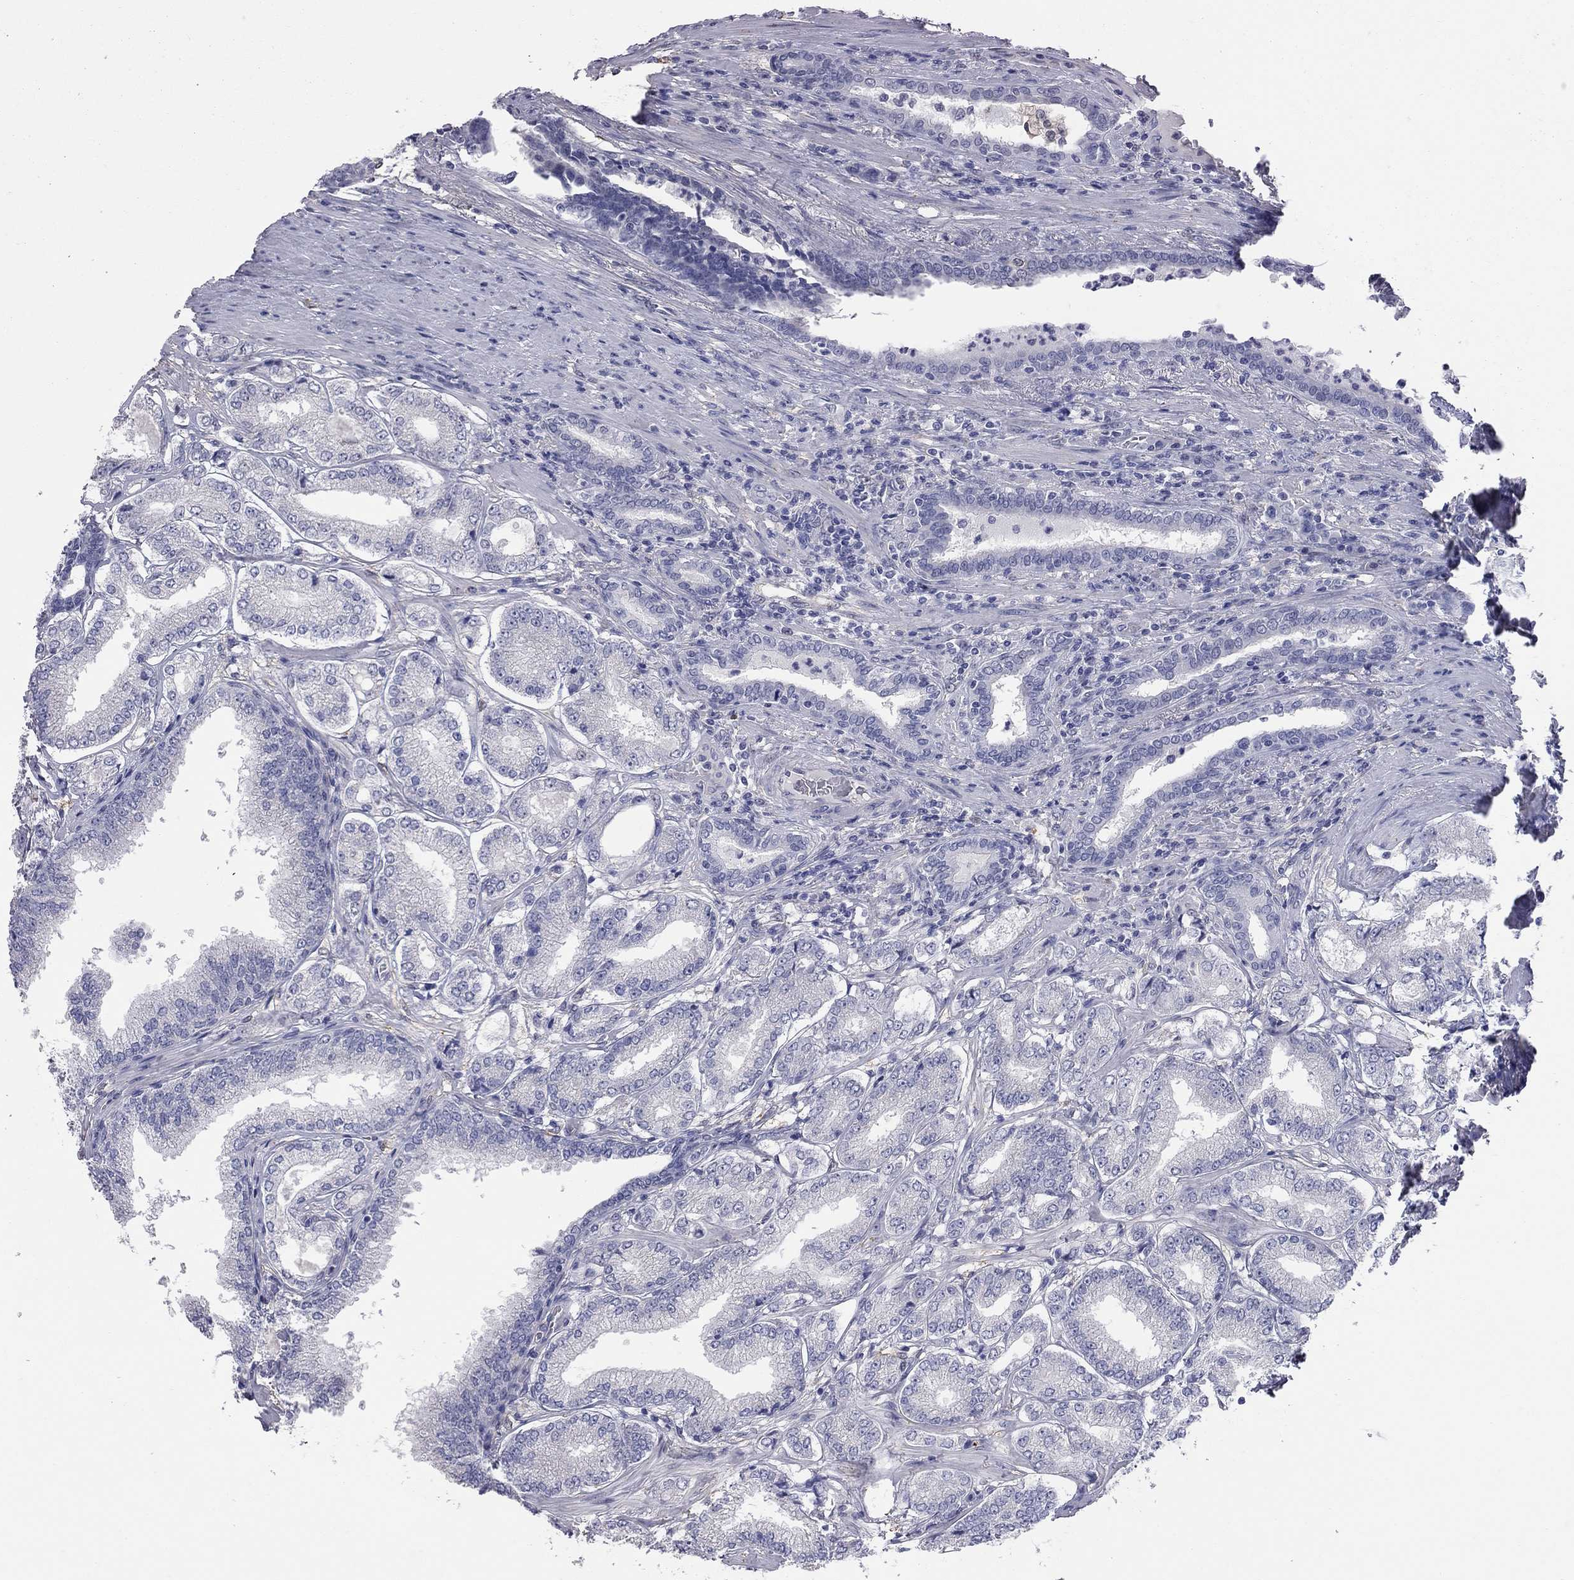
{"staining": {"intensity": "negative", "quantity": "none", "location": "none"}, "tissue": "prostate cancer", "cell_type": "Tumor cells", "image_type": "cancer", "snomed": [{"axis": "morphology", "description": "Adenocarcinoma, NOS"}, {"axis": "topography", "description": "Prostate"}], "caption": "Tumor cells are negative for brown protein staining in adenocarcinoma (prostate). (DAB (3,3'-diaminobenzidine) IHC with hematoxylin counter stain).", "gene": "HYLS1", "patient": {"sex": "male", "age": 65}}